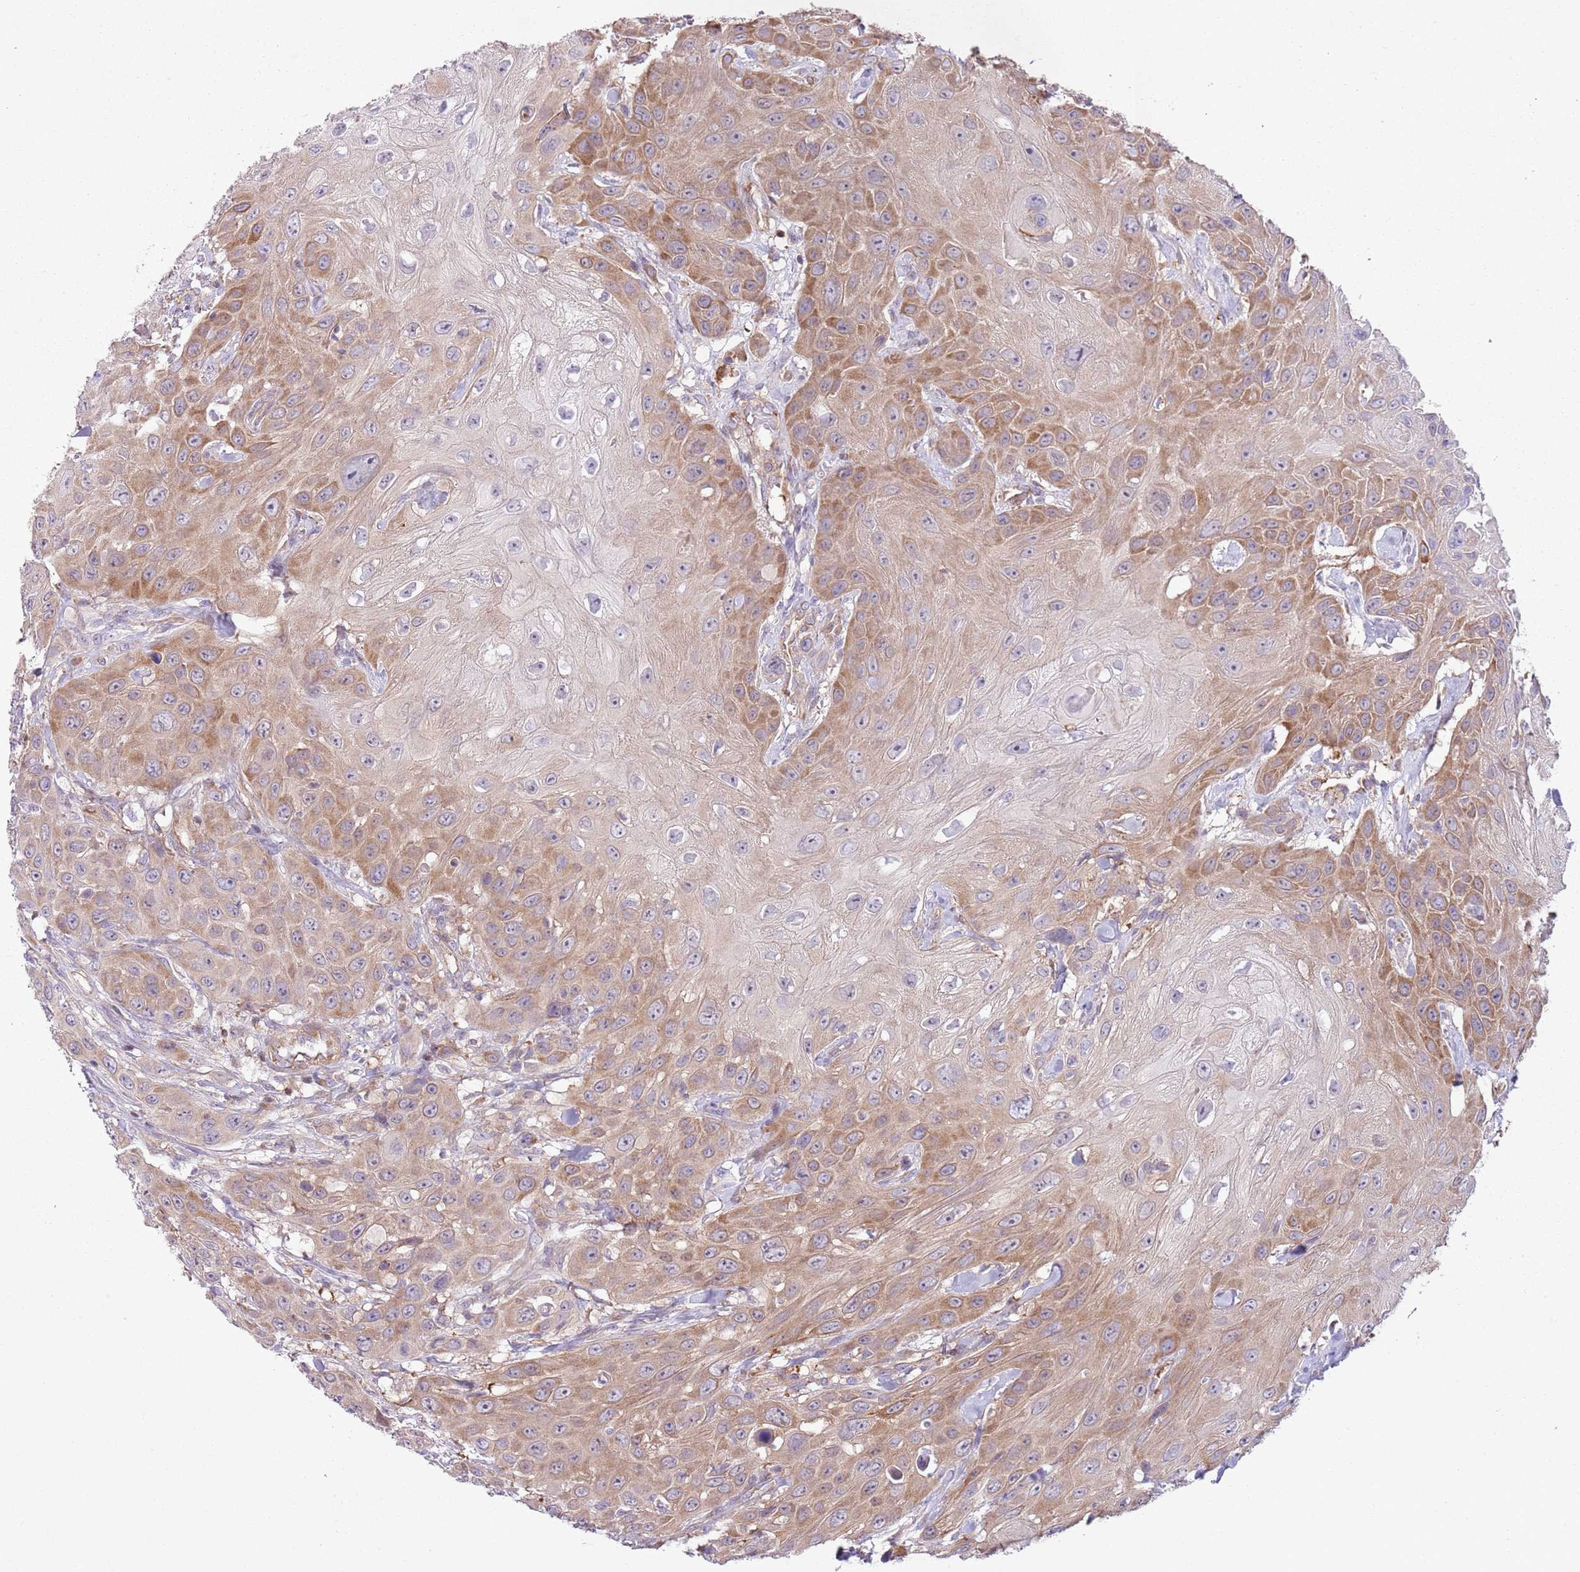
{"staining": {"intensity": "moderate", "quantity": "25%-75%", "location": "cytoplasmic/membranous"}, "tissue": "head and neck cancer", "cell_type": "Tumor cells", "image_type": "cancer", "snomed": [{"axis": "morphology", "description": "Squamous cell carcinoma, NOS"}, {"axis": "topography", "description": "Head-Neck"}], "caption": "A histopathology image of head and neck cancer (squamous cell carcinoma) stained for a protein displays moderate cytoplasmic/membranous brown staining in tumor cells. (IHC, brightfield microscopy, high magnification).", "gene": "GNAI3", "patient": {"sex": "male", "age": 81}}